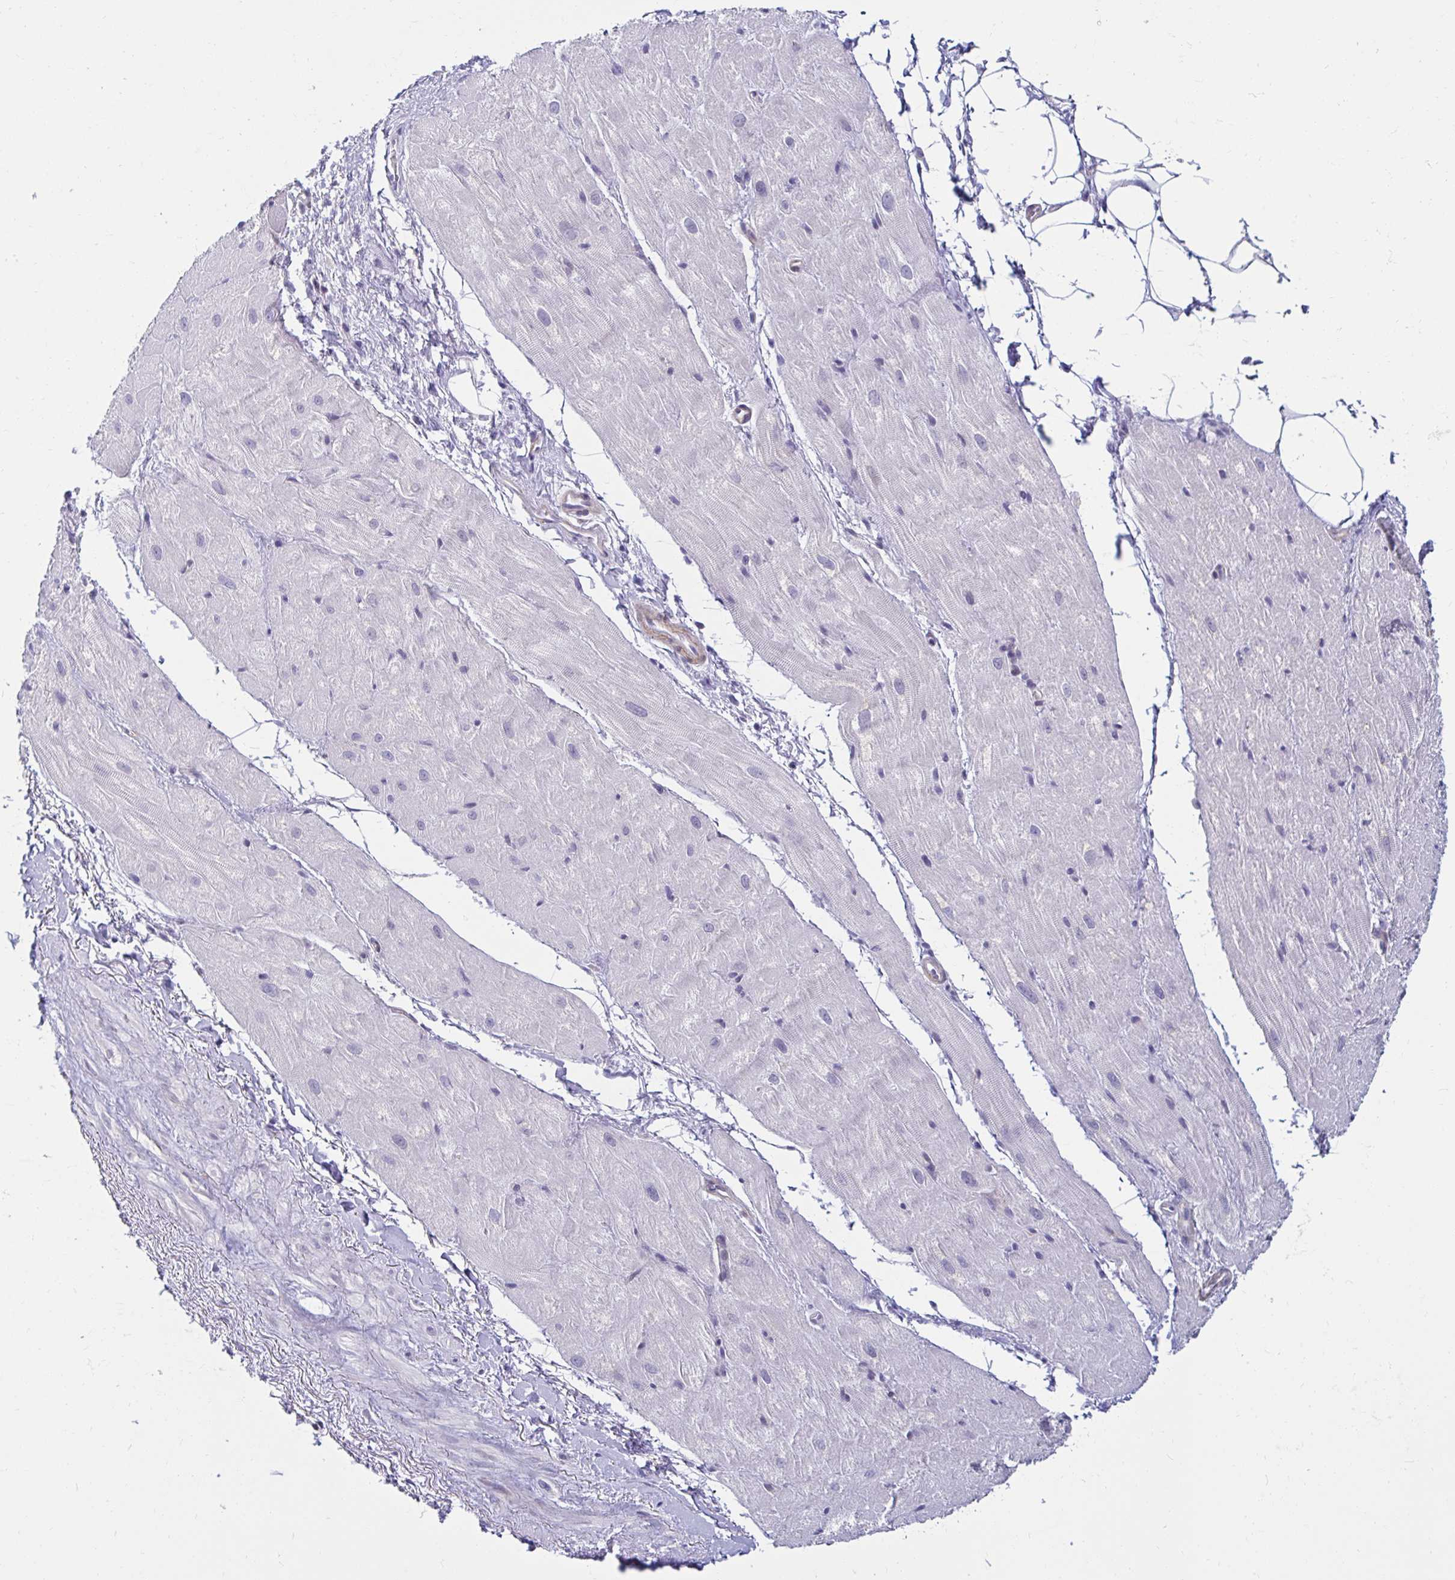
{"staining": {"intensity": "weak", "quantity": "<25%", "location": "cytoplasmic/membranous"}, "tissue": "heart muscle", "cell_type": "Cardiomyocytes", "image_type": "normal", "snomed": [{"axis": "morphology", "description": "Normal tissue, NOS"}, {"axis": "topography", "description": "Heart"}], "caption": "A micrograph of heart muscle stained for a protein displays no brown staining in cardiomyocytes.", "gene": "ANKRD62", "patient": {"sex": "male", "age": 62}}